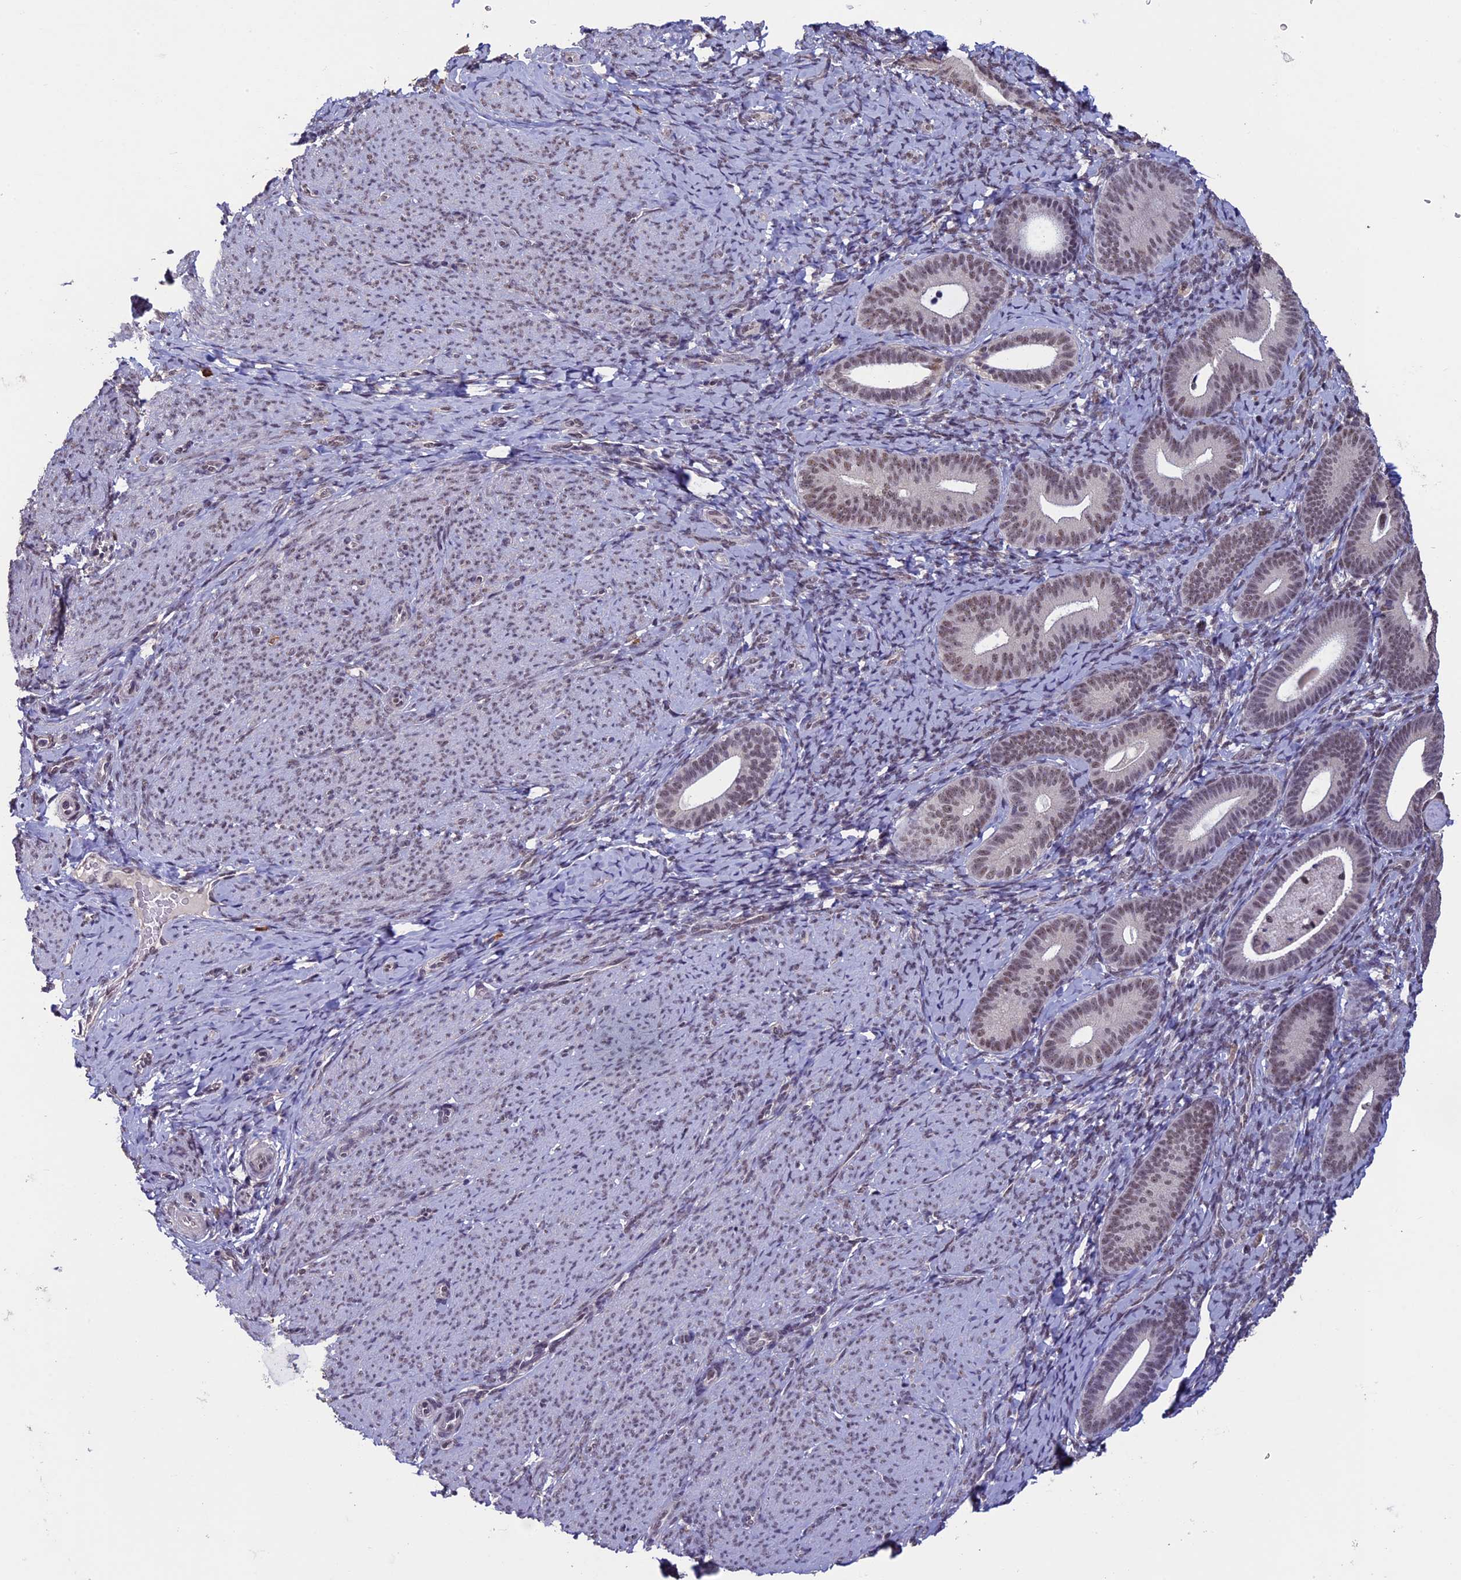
{"staining": {"intensity": "weak", "quantity": "<25%", "location": "nuclear"}, "tissue": "endometrium", "cell_type": "Cells in endometrial stroma", "image_type": "normal", "snomed": [{"axis": "morphology", "description": "Normal tissue, NOS"}, {"axis": "topography", "description": "Endometrium"}], "caption": "Protein analysis of unremarkable endometrium reveals no significant expression in cells in endometrial stroma. The staining is performed using DAB brown chromogen with nuclei counter-stained in using hematoxylin.", "gene": "RNF40", "patient": {"sex": "female", "age": 65}}